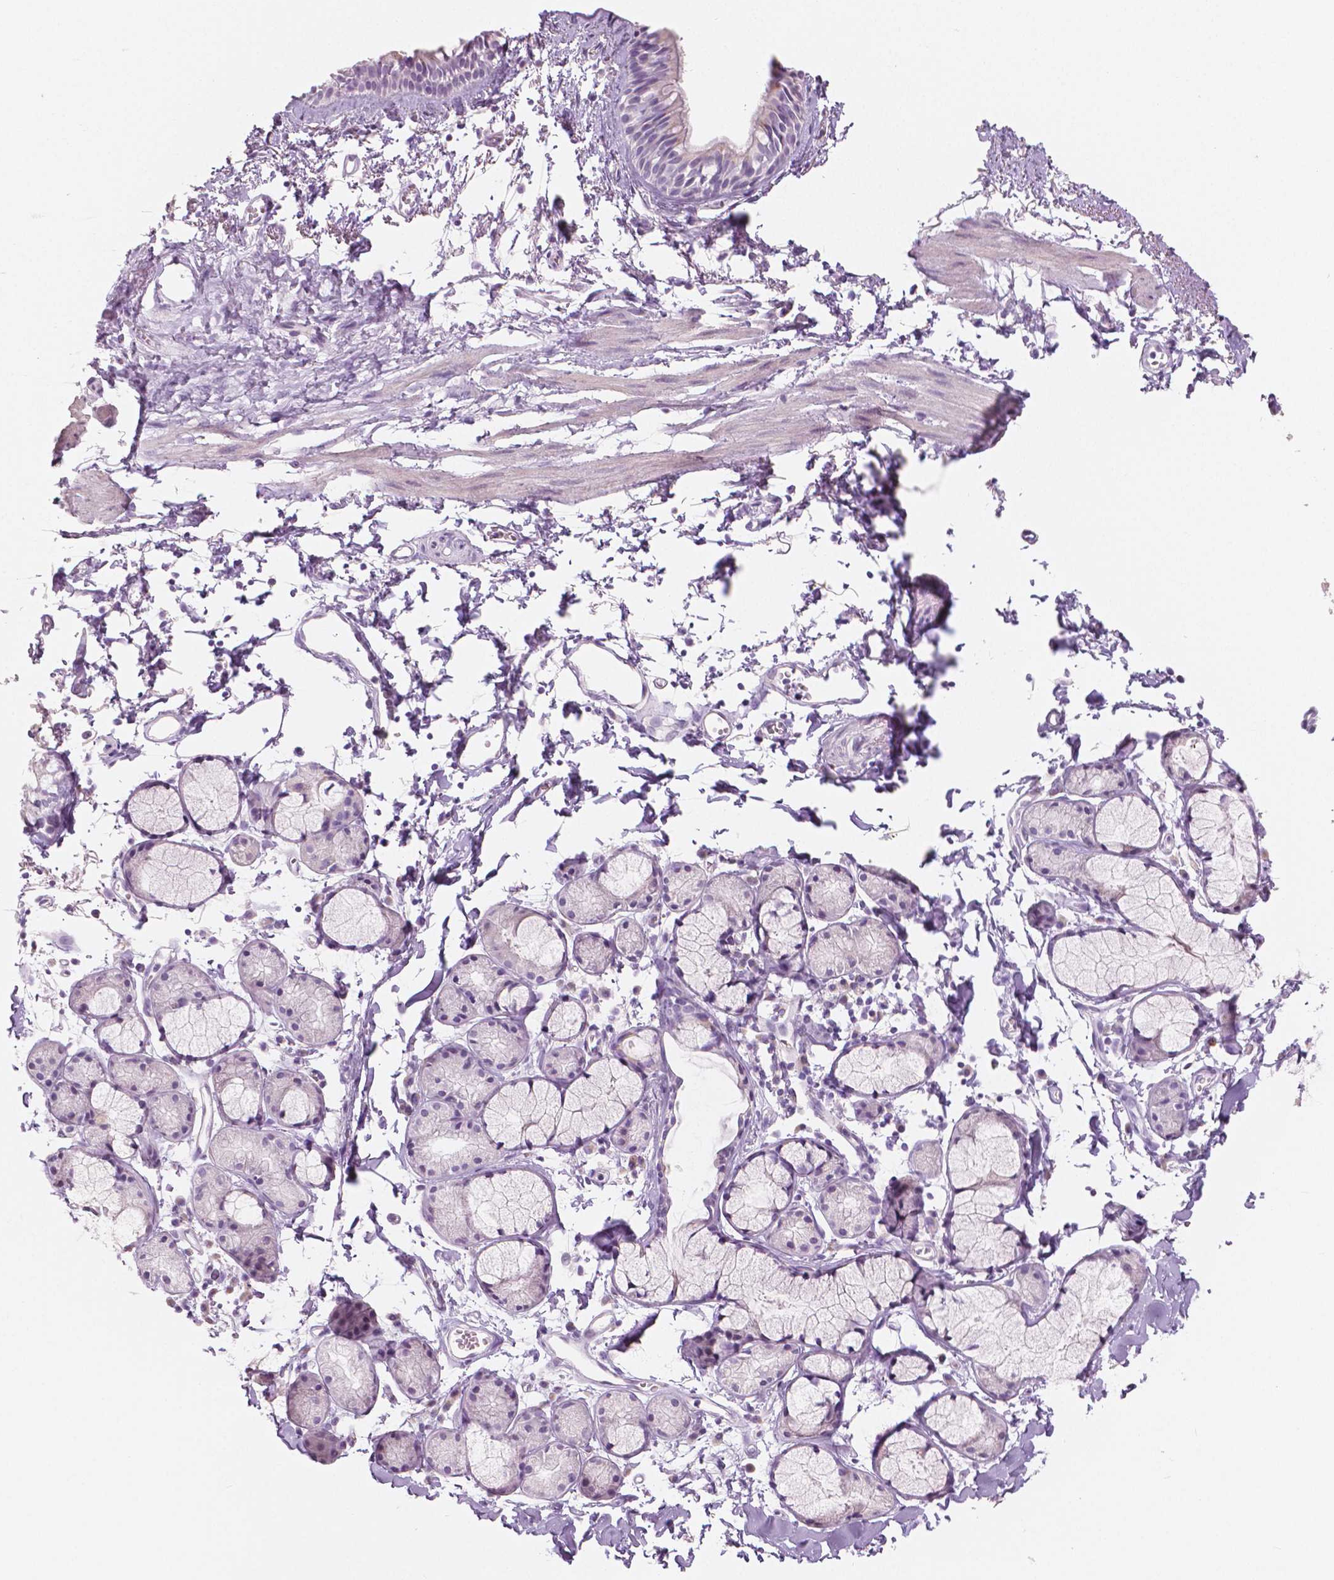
{"staining": {"intensity": "negative", "quantity": "none", "location": "none"}, "tissue": "bronchus", "cell_type": "Respiratory epithelial cells", "image_type": "normal", "snomed": [{"axis": "morphology", "description": "Normal tissue, NOS"}, {"axis": "topography", "description": "Cartilage tissue"}, {"axis": "topography", "description": "Bronchus"}], "caption": "This micrograph is of benign bronchus stained with IHC to label a protein in brown with the nuclei are counter-stained blue. There is no staining in respiratory epithelial cells. (Brightfield microscopy of DAB (3,3'-diaminobenzidine) immunohistochemistry (IHC) at high magnification).", "gene": "A4GNT", "patient": {"sex": "female", "age": 59}}